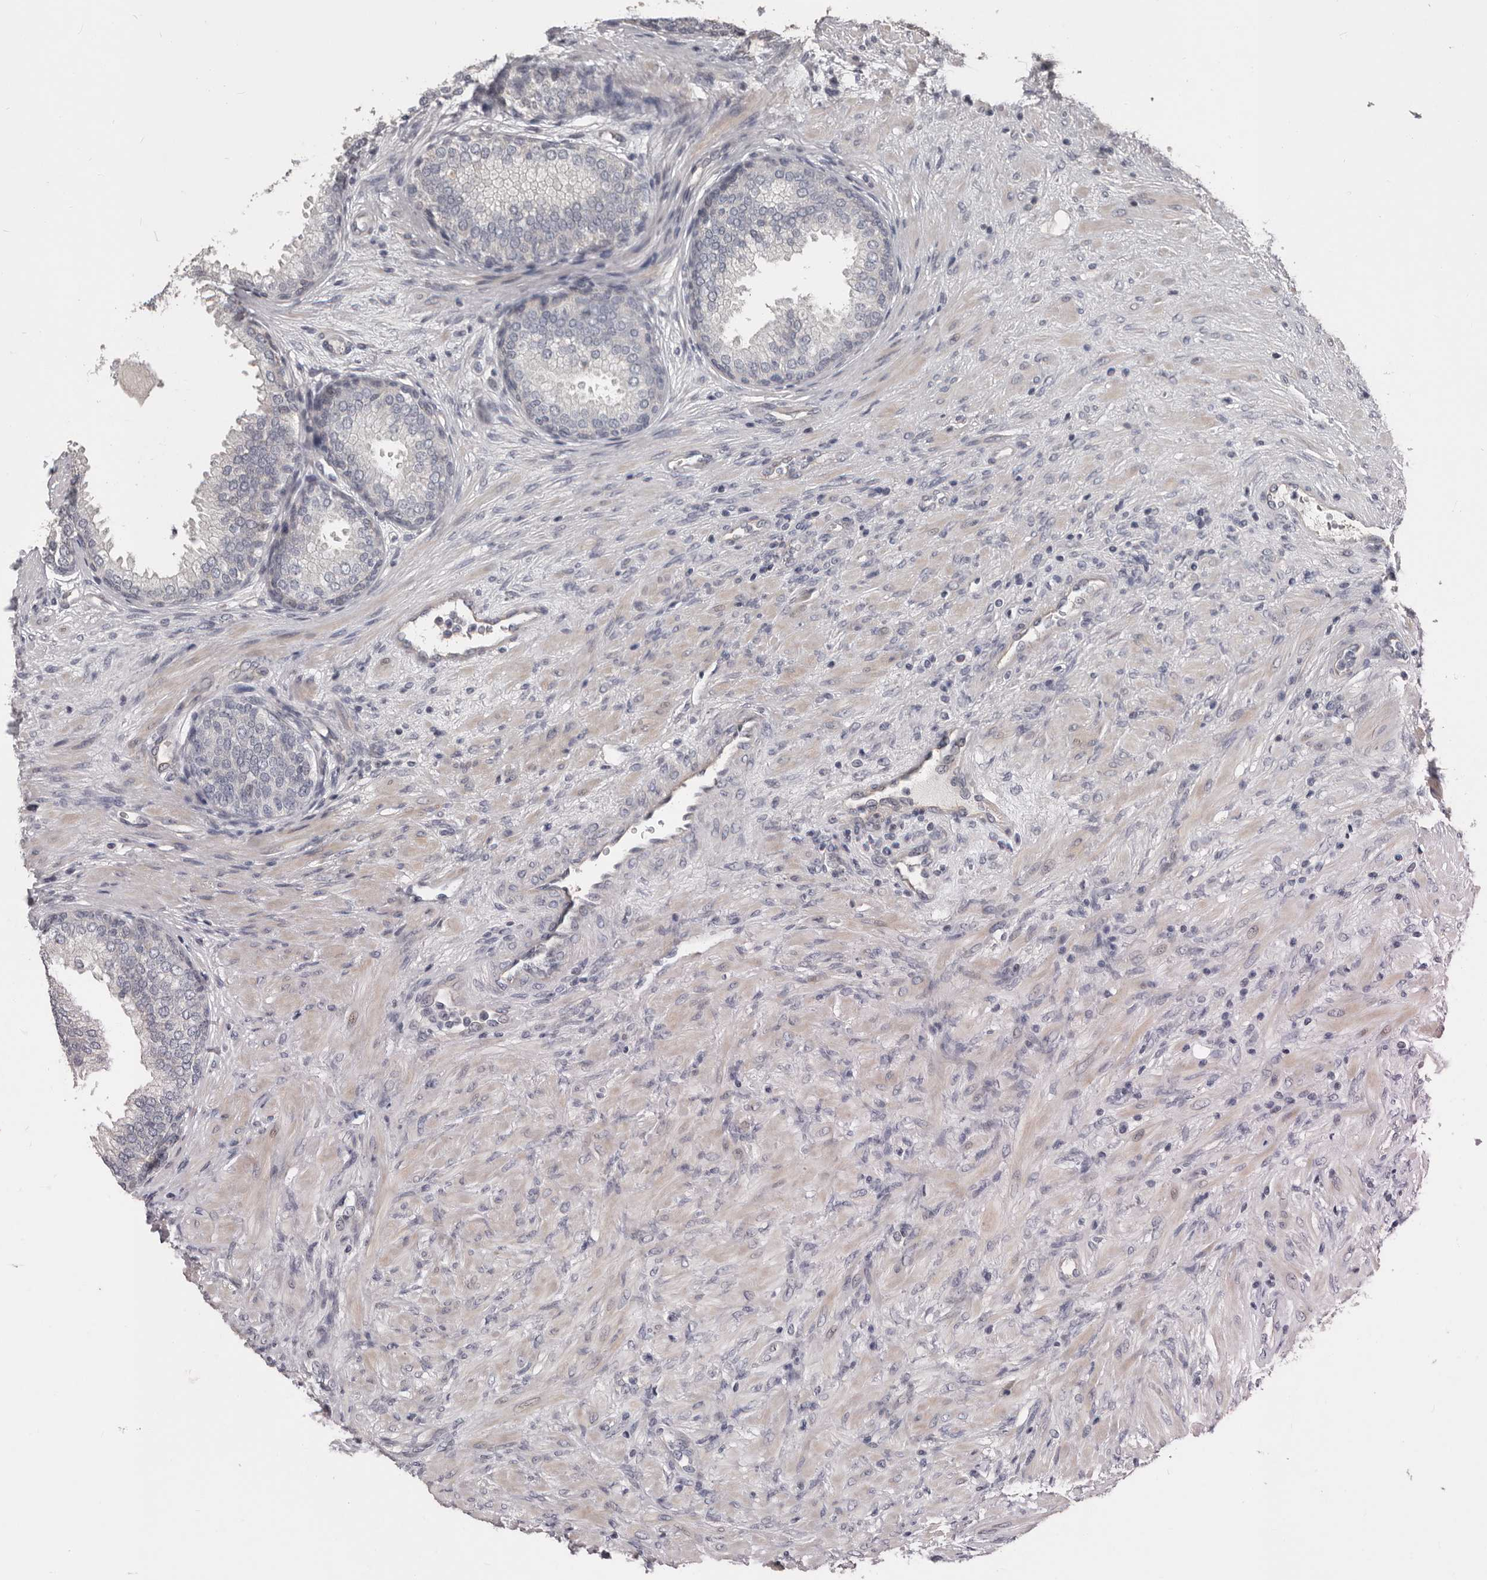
{"staining": {"intensity": "negative", "quantity": "none", "location": "none"}, "tissue": "prostate", "cell_type": "Glandular cells", "image_type": "normal", "snomed": [{"axis": "morphology", "description": "Normal tissue, NOS"}, {"axis": "topography", "description": "Prostate"}], "caption": "This image is of unremarkable prostate stained with IHC to label a protein in brown with the nuclei are counter-stained blue. There is no positivity in glandular cells. The staining is performed using DAB (3,3'-diaminobenzidine) brown chromogen with nuclei counter-stained in using hematoxylin.", "gene": "RNF217", "patient": {"sex": "male", "age": 76}}